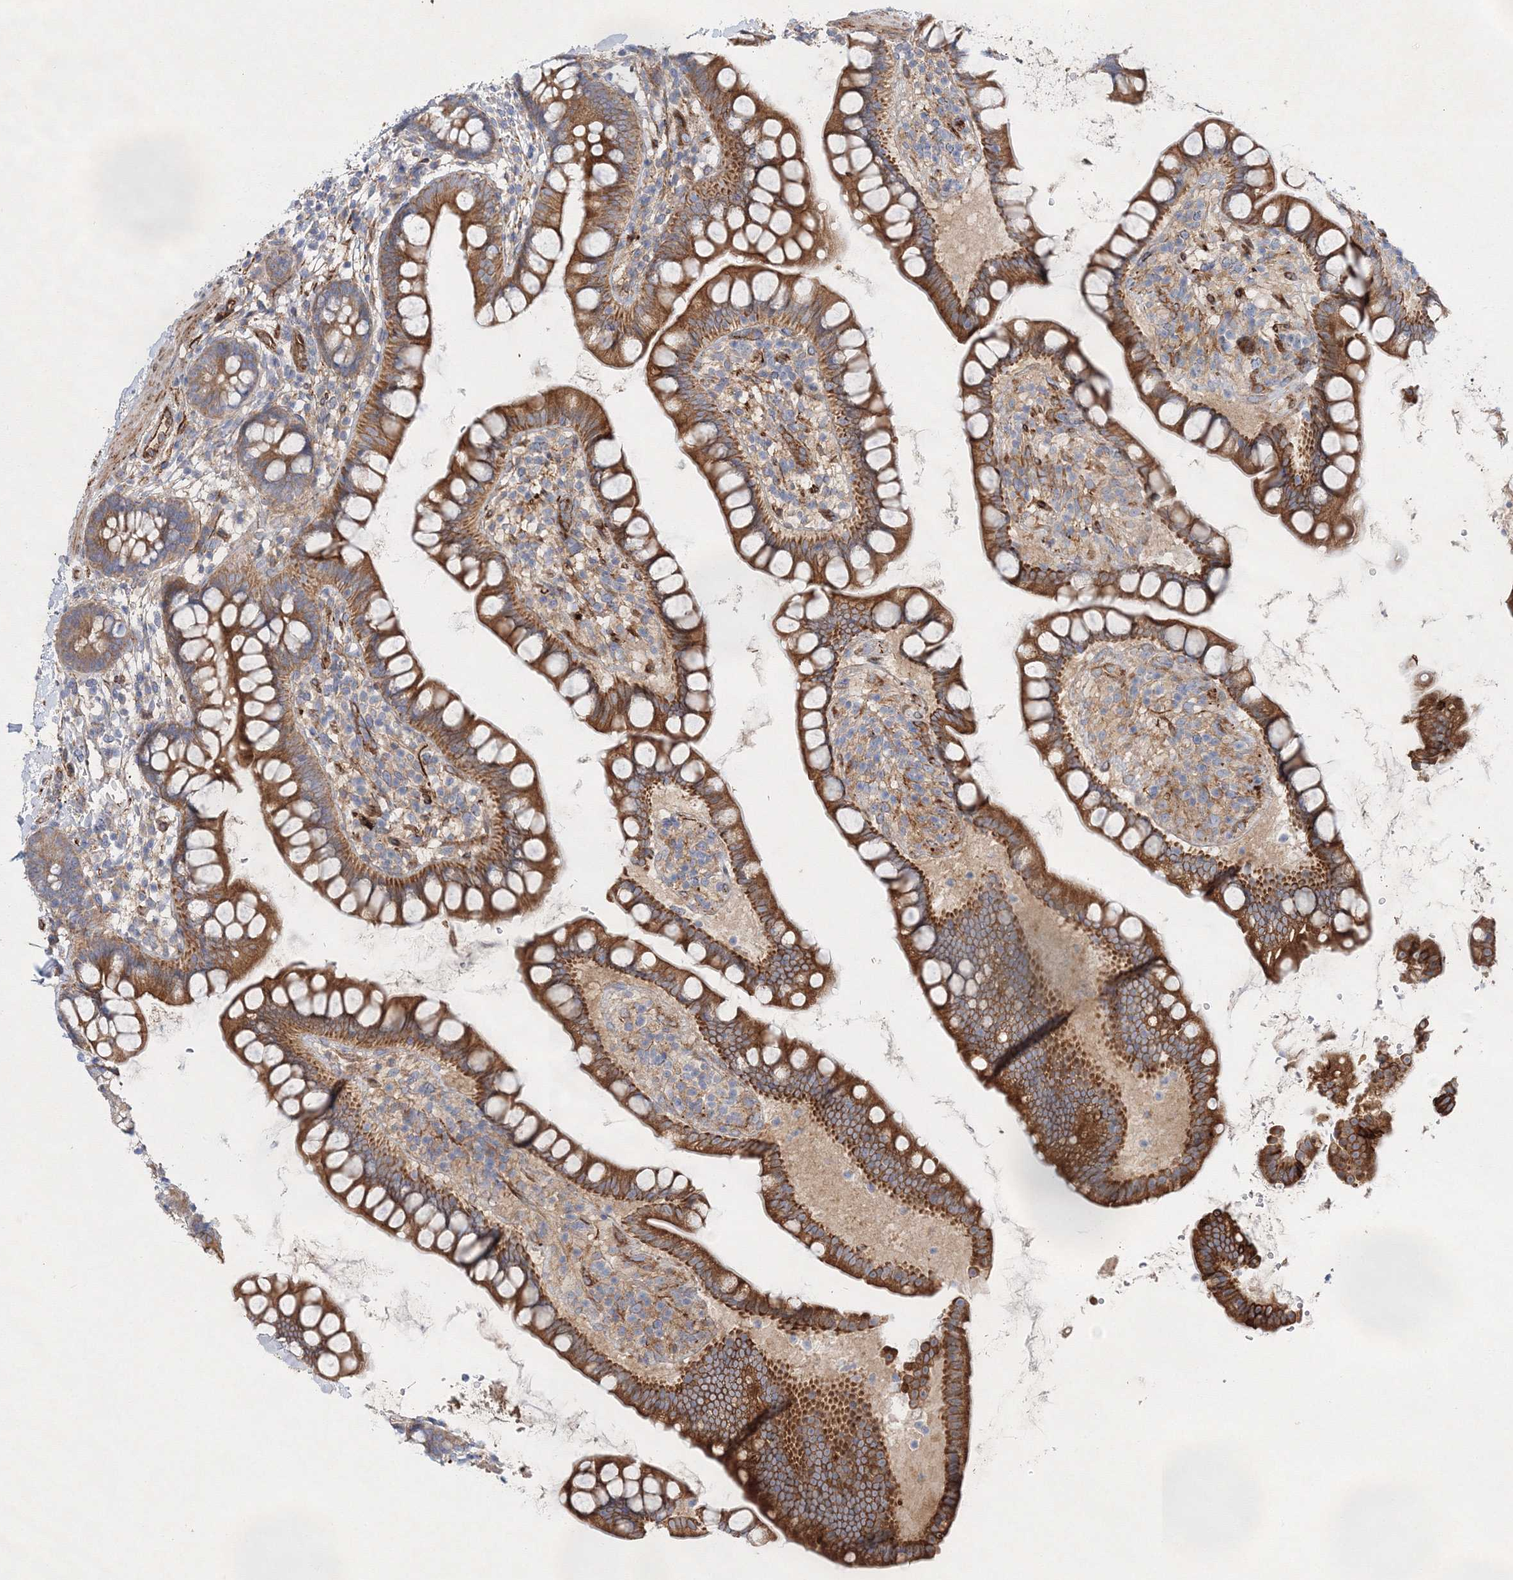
{"staining": {"intensity": "strong", "quantity": ">75%", "location": "cytoplasmic/membranous"}, "tissue": "small intestine", "cell_type": "Glandular cells", "image_type": "normal", "snomed": [{"axis": "morphology", "description": "Normal tissue, NOS"}, {"axis": "topography", "description": "Small intestine"}], "caption": "Immunohistochemical staining of benign human small intestine displays strong cytoplasmic/membranous protein expression in approximately >75% of glandular cells.", "gene": "ZFYVE16", "patient": {"sex": "female", "age": 84}}